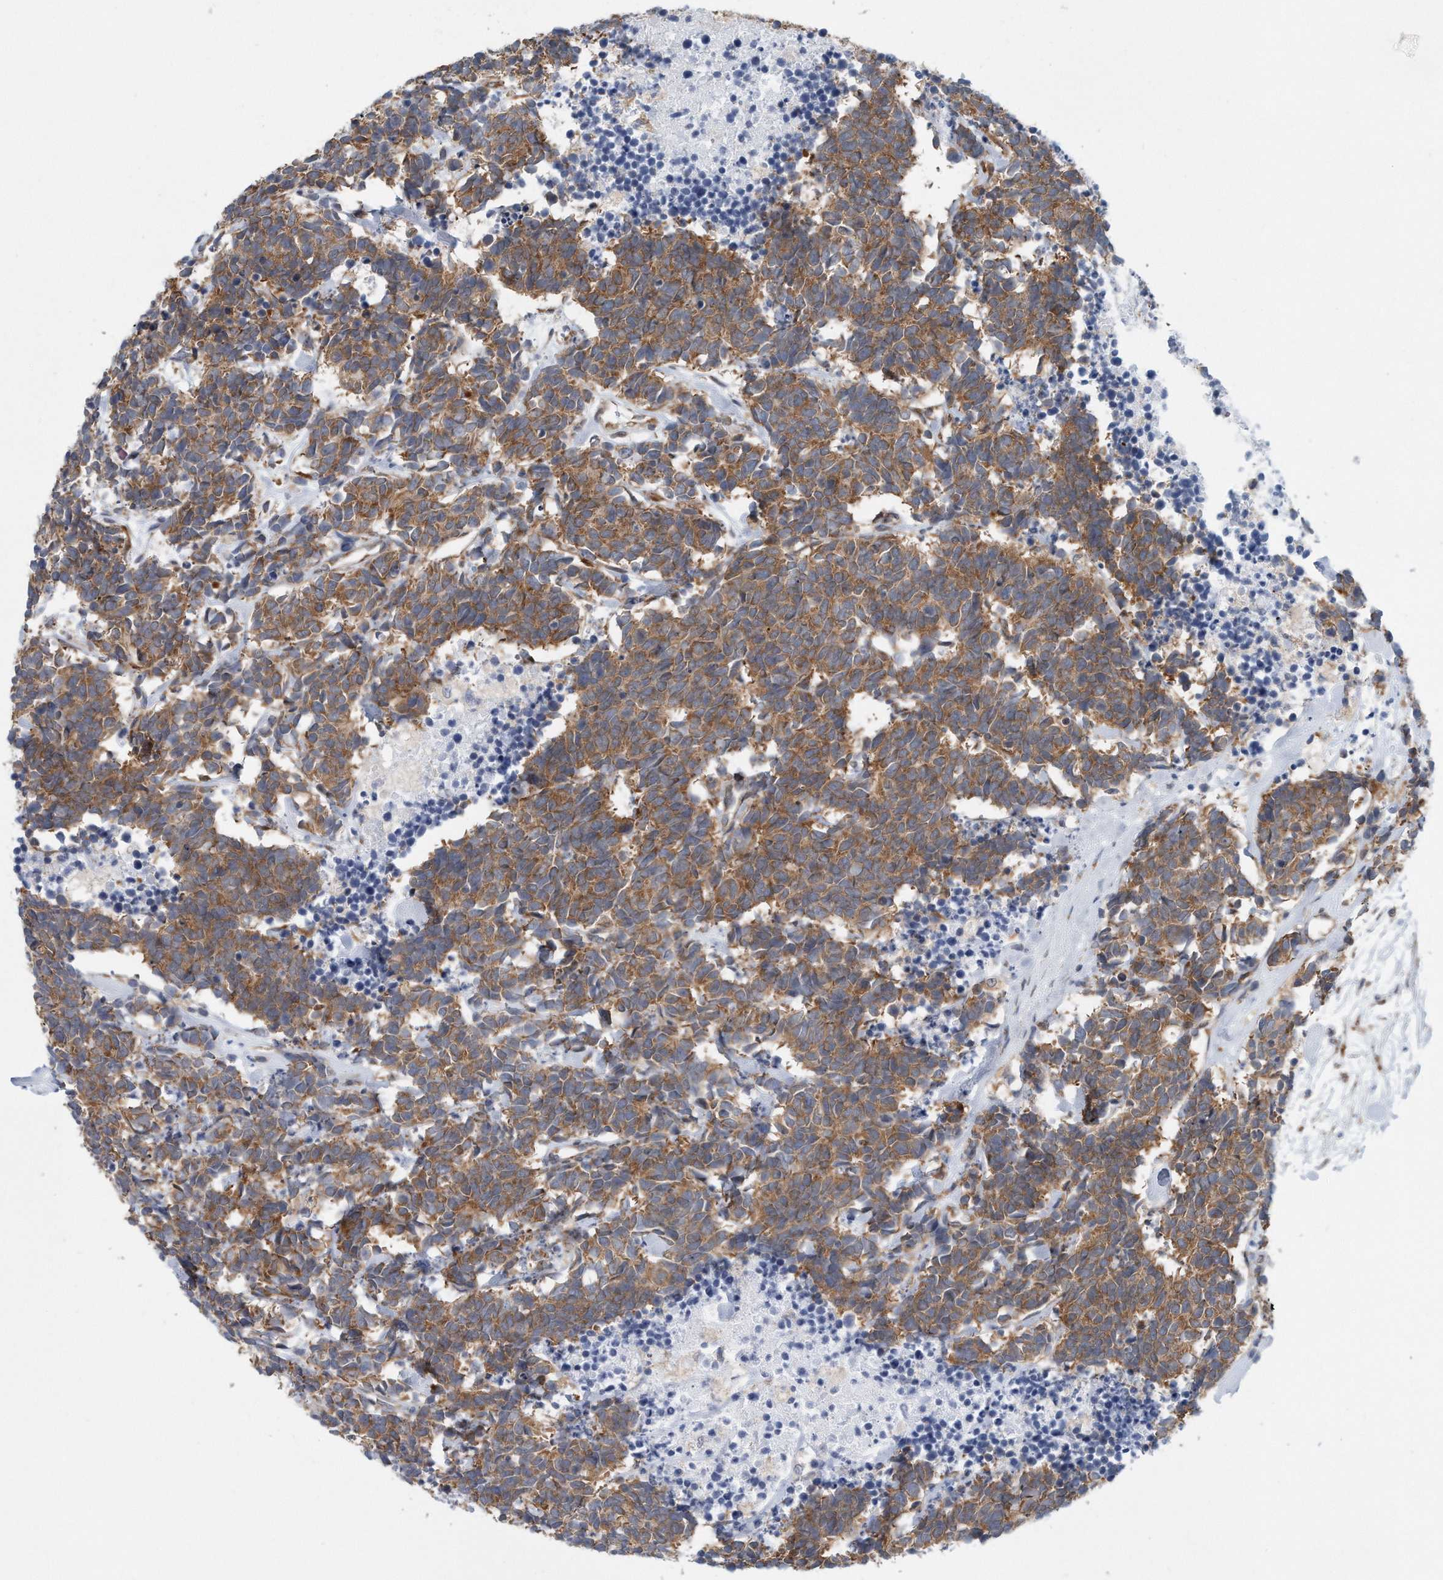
{"staining": {"intensity": "moderate", "quantity": ">75%", "location": "cytoplasmic/membranous"}, "tissue": "carcinoid", "cell_type": "Tumor cells", "image_type": "cancer", "snomed": [{"axis": "morphology", "description": "Carcinoma, NOS"}, {"axis": "morphology", "description": "Carcinoid, malignant, NOS"}, {"axis": "topography", "description": "Urinary bladder"}], "caption": "This is an image of immunohistochemistry staining of malignant carcinoid, which shows moderate expression in the cytoplasmic/membranous of tumor cells.", "gene": "RPL26L1", "patient": {"sex": "male", "age": 57}}